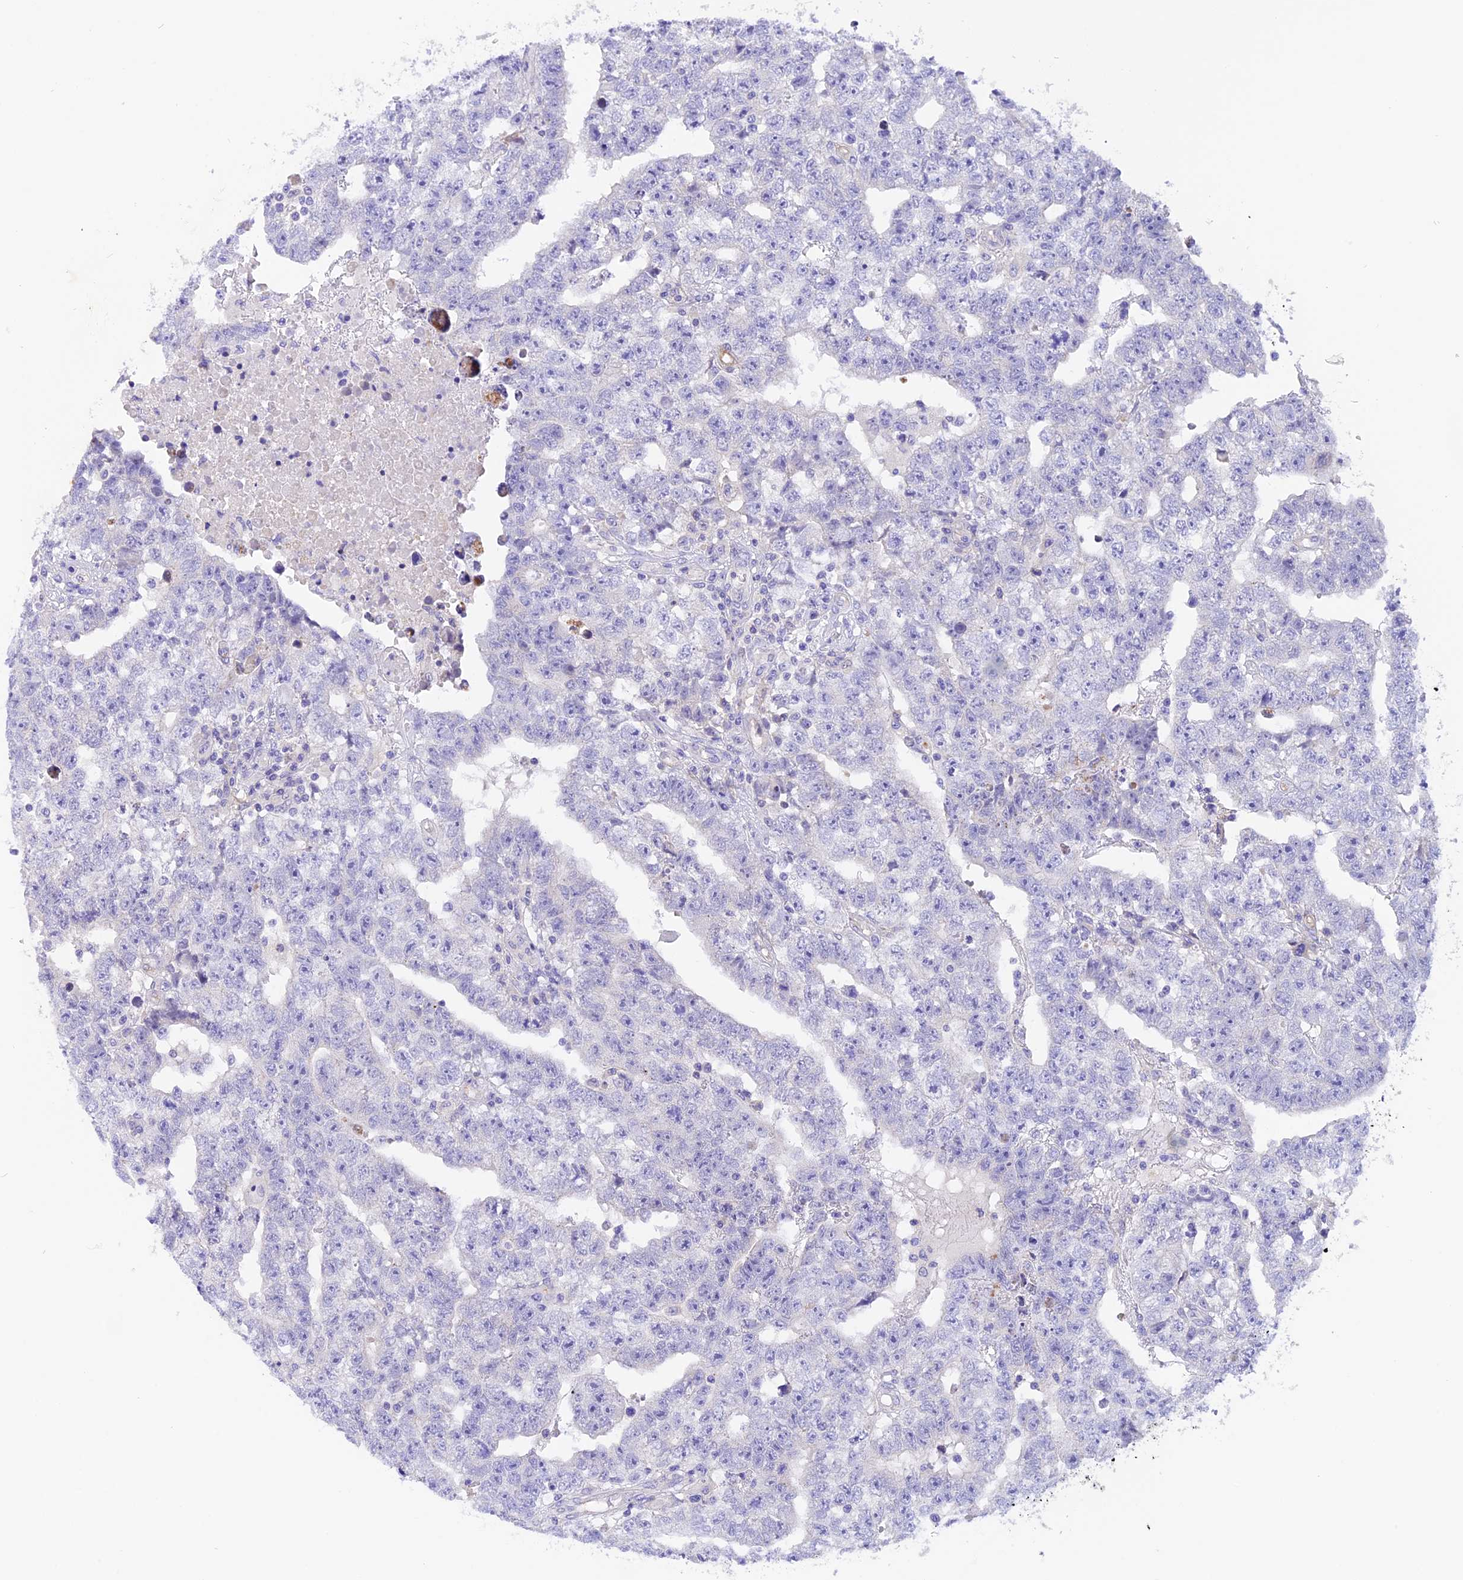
{"staining": {"intensity": "negative", "quantity": "none", "location": "none"}, "tissue": "testis cancer", "cell_type": "Tumor cells", "image_type": "cancer", "snomed": [{"axis": "morphology", "description": "Carcinoma, Embryonal, NOS"}, {"axis": "topography", "description": "Testis"}], "caption": "Immunohistochemistry of human testis embryonal carcinoma demonstrates no expression in tumor cells. The staining is performed using DAB brown chromogen with nuclei counter-stained in using hematoxylin.", "gene": "COL6A5", "patient": {"sex": "male", "age": 25}}